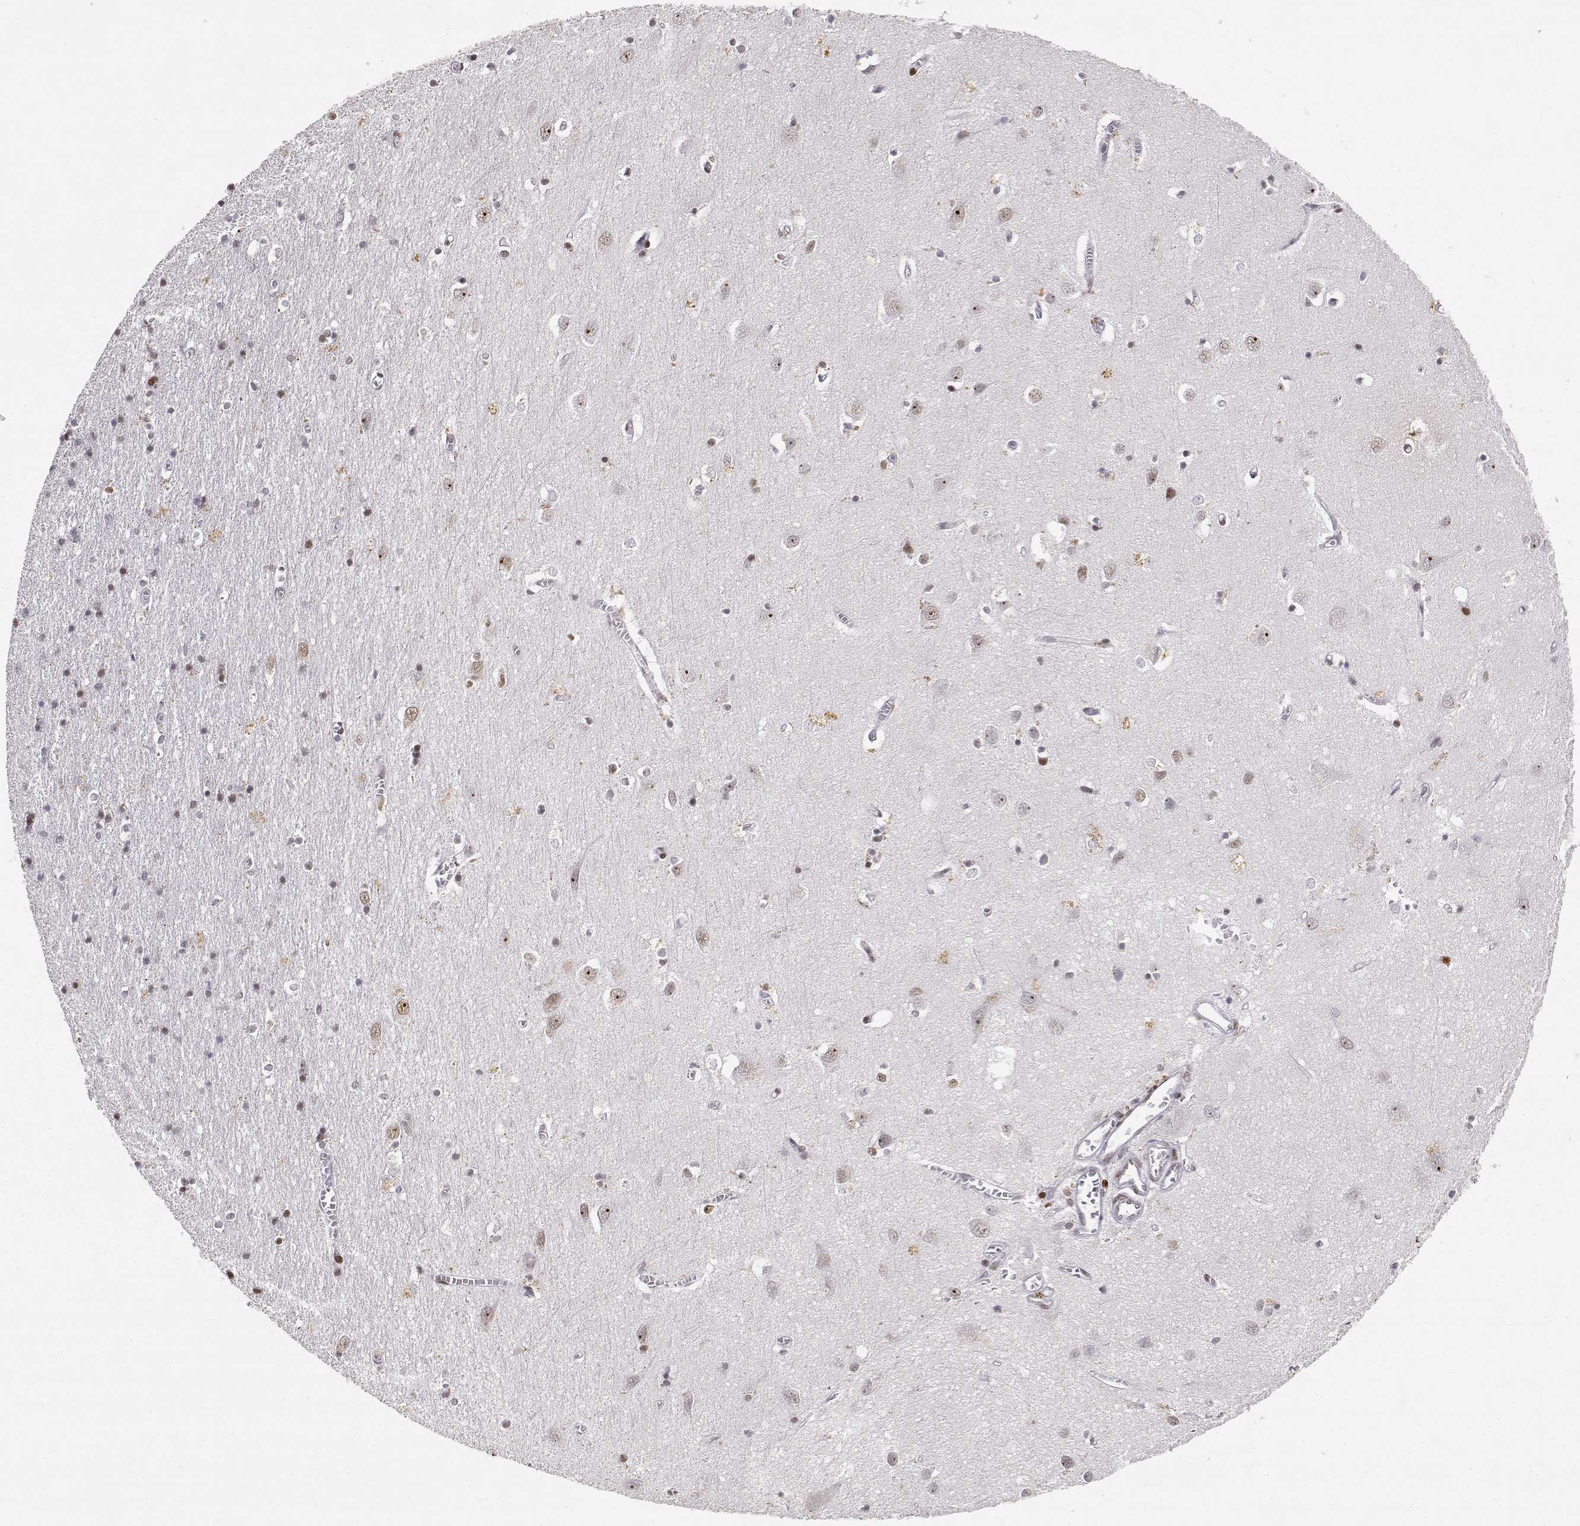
{"staining": {"intensity": "negative", "quantity": "none", "location": "none"}, "tissue": "cerebral cortex", "cell_type": "Endothelial cells", "image_type": "normal", "snomed": [{"axis": "morphology", "description": "Normal tissue, NOS"}, {"axis": "topography", "description": "Cerebral cortex"}], "caption": "Unremarkable cerebral cortex was stained to show a protein in brown. There is no significant staining in endothelial cells. (Brightfield microscopy of DAB immunohistochemistry at high magnification).", "gene": "RSF1", "patient": {"sex": "male", "age": 70}}